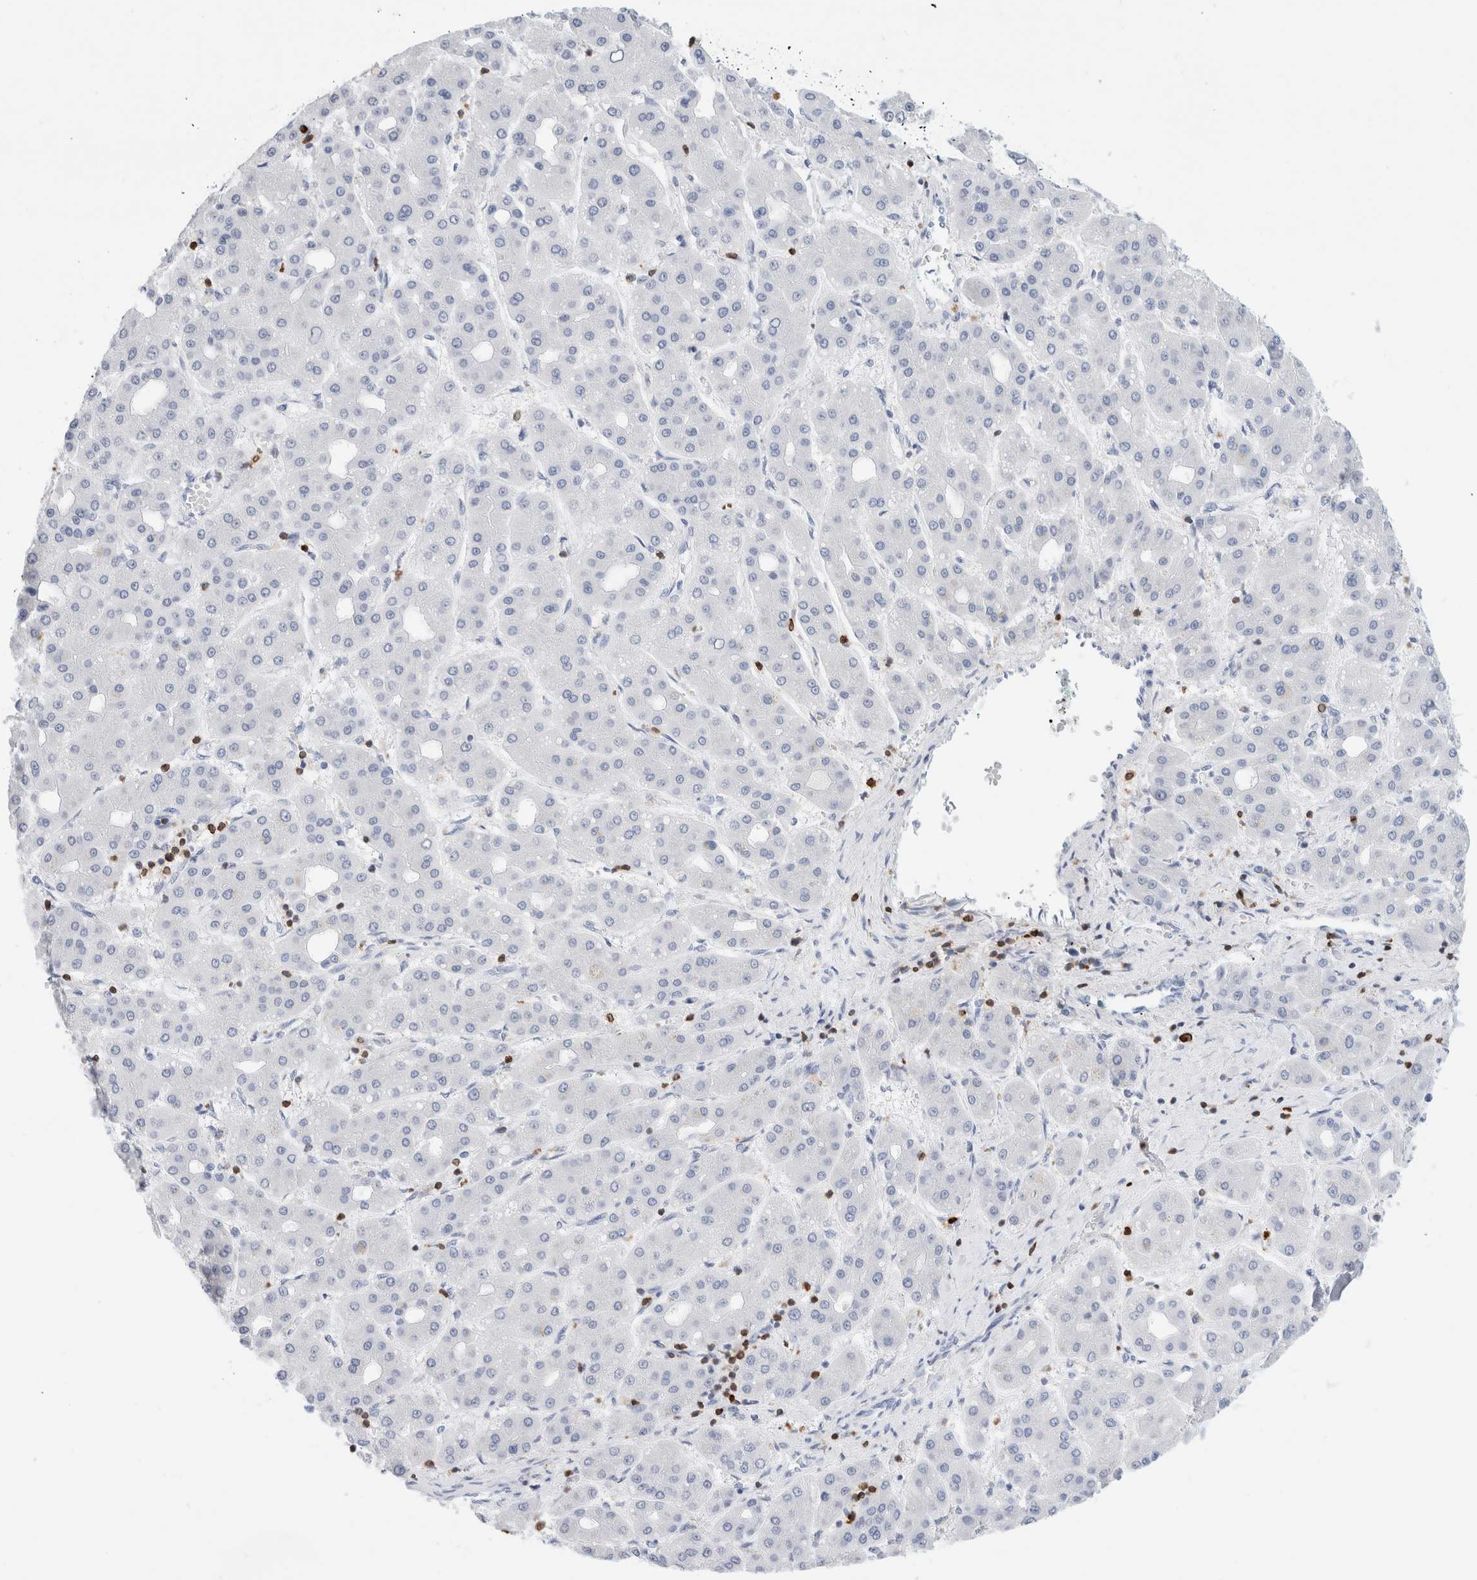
{"staining": {"intensity": "negative", "quantity": "none", "location": "none"}, "tissue": "liver cancer", "cell_type": "Tumor cells", "image_type": "cancer", "snomed": [{"axis": "morphology", "description": "Carcinoma, Hepatocellular, NOS"}, {"axis": "topography", "description": "Liver"}], "caption": "This is an IHC micrograph of human liver hepatocellular carcinoma. There is no staining in tumor cells.", "gene": "ALOX5AP", "patient": {"sex": "male", "age": 65}}